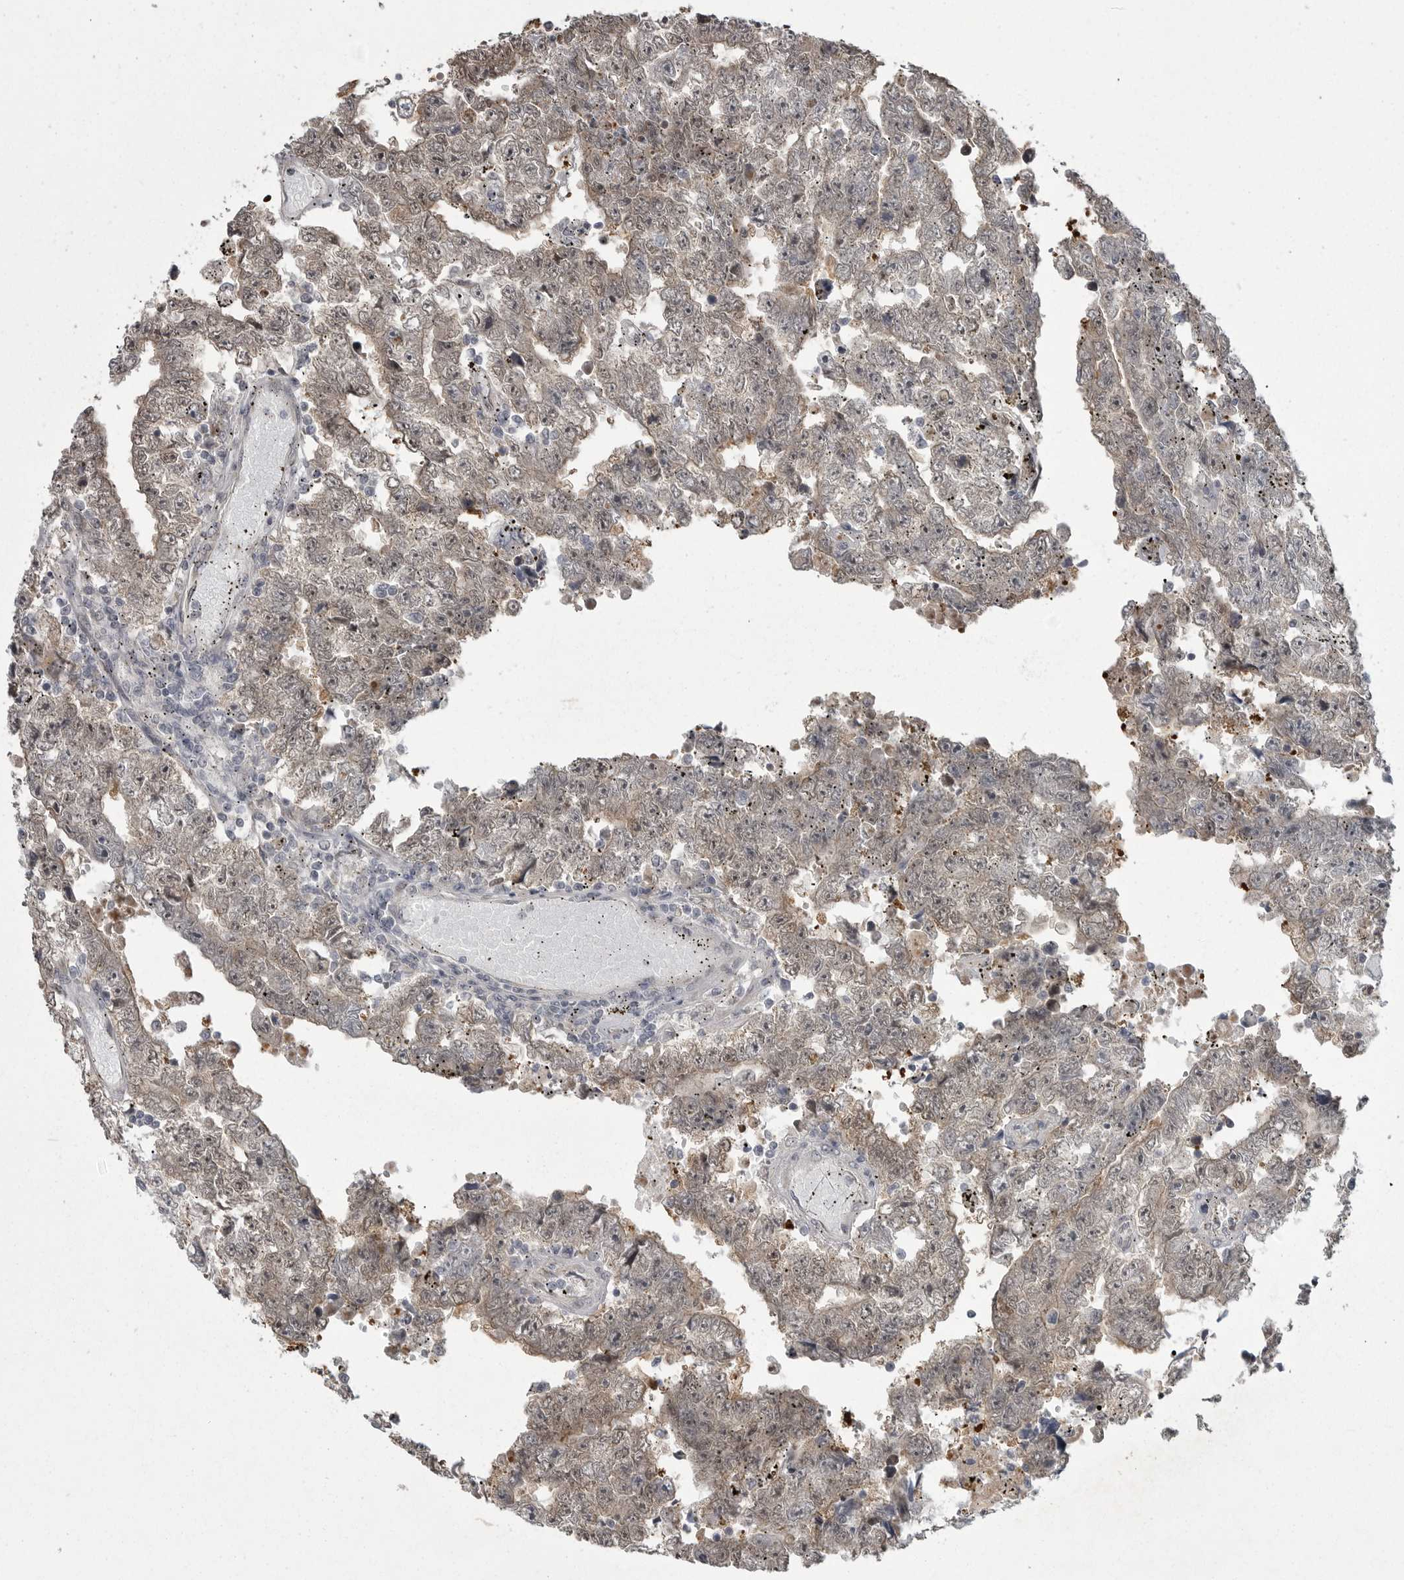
{"staining": {"intensity": "weak", "quantity": "<25%", "location": "cytoplasmic/membranous,nuclear"}, "tissue": "testis cancer", "cell_type": "Tumor cells", "image_type": "cancer", "snomed": [{"axis": "morphology", "description": "Carcinoma, Embryonal, NOS"}, {"axis": "topography", "description": "Testis"}], "caption": "The micrograph demonstrates no staining of tumor cells in embryonal carcinoma (testis).", "gene": "PPP1R9A", "patient": {"sex": "male", "age": 25}}